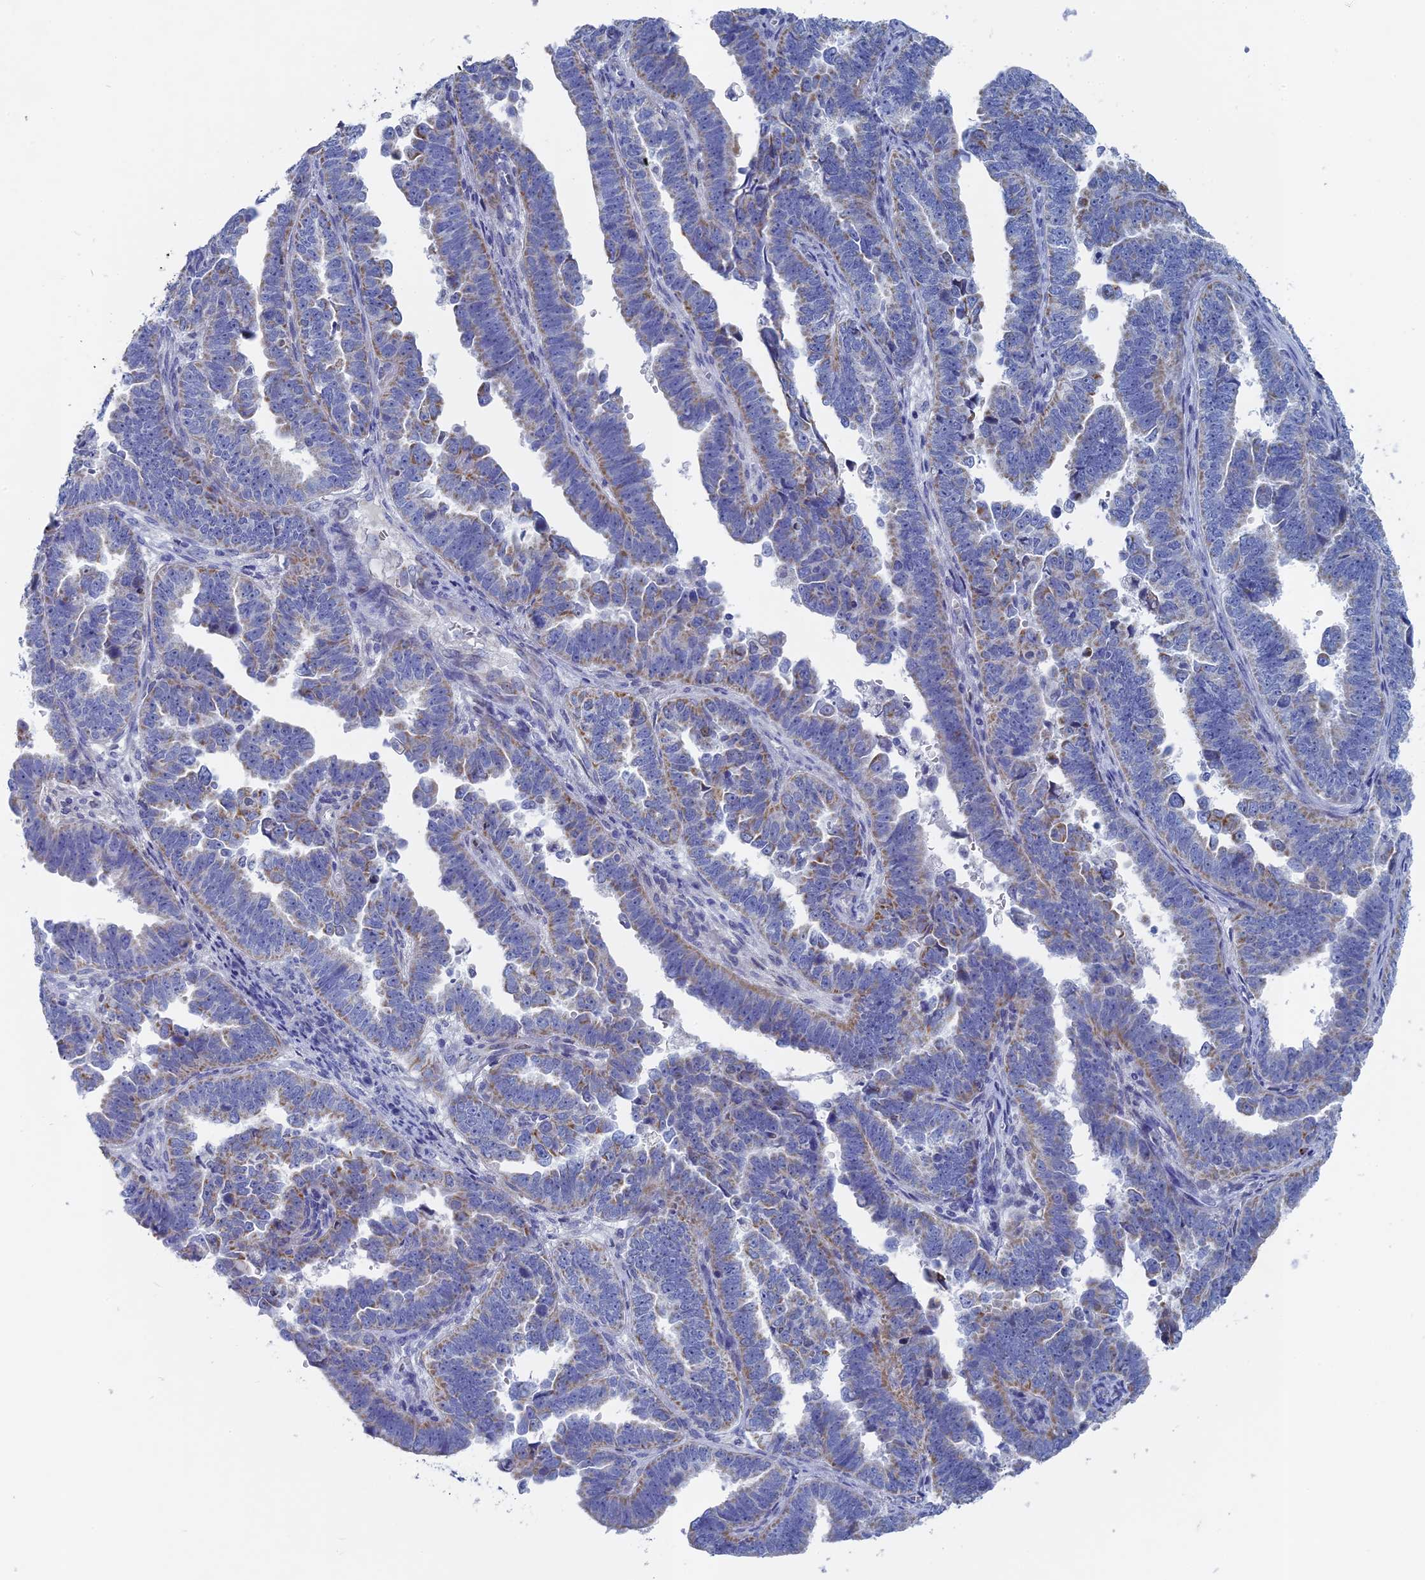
{"staining": {"intensity": "moderate", "quantity": "<25%", "location": "cytoplasmic/membranous"}, "tissue": "endometrial cancer", "cell_type": "Tumor cells", "image_type": "cancer", "snomed": [{"axis": "morphology", "description": "Adenocarcinoma, NOS"}, {"axis": "topography", "description": "Endometrium"}], "caption": "A photomicrograph of human endometrial cancer (adenocarcinoma) stained for a protein displays moderate cytoplasmic/membranous brown staining in tumor cells. The staining was performed using DAB to visualize the protein expression in brown, while the nuclei were stained in blue with hematoxylin (Magnification: 20x).", "gene": "HIGD1A", "patient": {"sex": "female", "age": 75}}